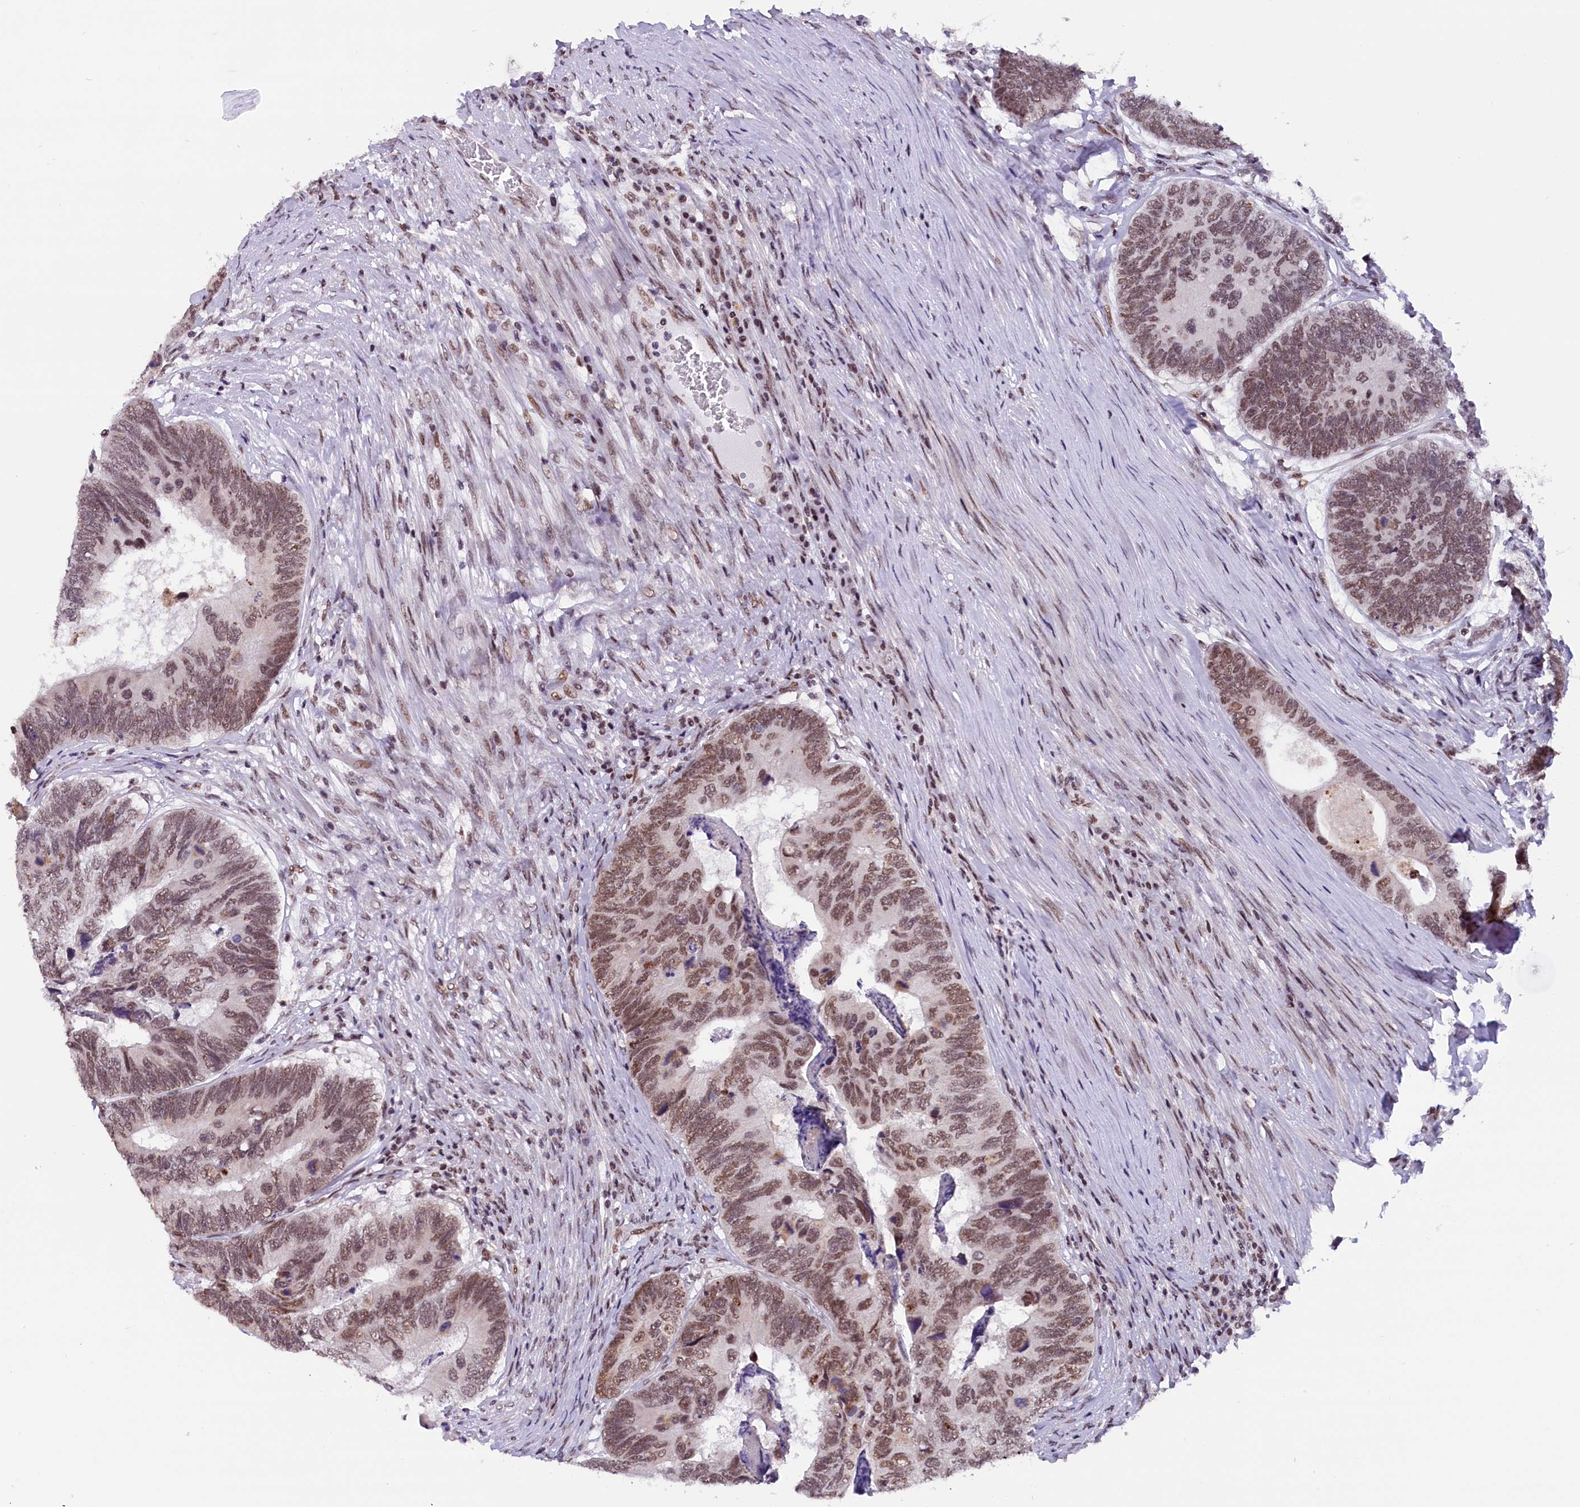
{"staining": {"intensity": "moderate", "quantity": "25%-75%", "location": "nuclear"}, "tissue": "colorectal cancer", "cell_type": "Tumor cells", "image_type": "cancer", "snomed": [{"axis": "morphology", "description": "Adenocarcinoma, NOS"}, {"axis": "topography", "description": "Colon"}], "caption": "About 25%-75% of tumor cells in colorectal adenocarcinoma show moderate nuclear protein expression as visualized by brown immunohistochemical staining.", "gene": "CDYL2", "patient": {"sex": "female", "age": 67}}